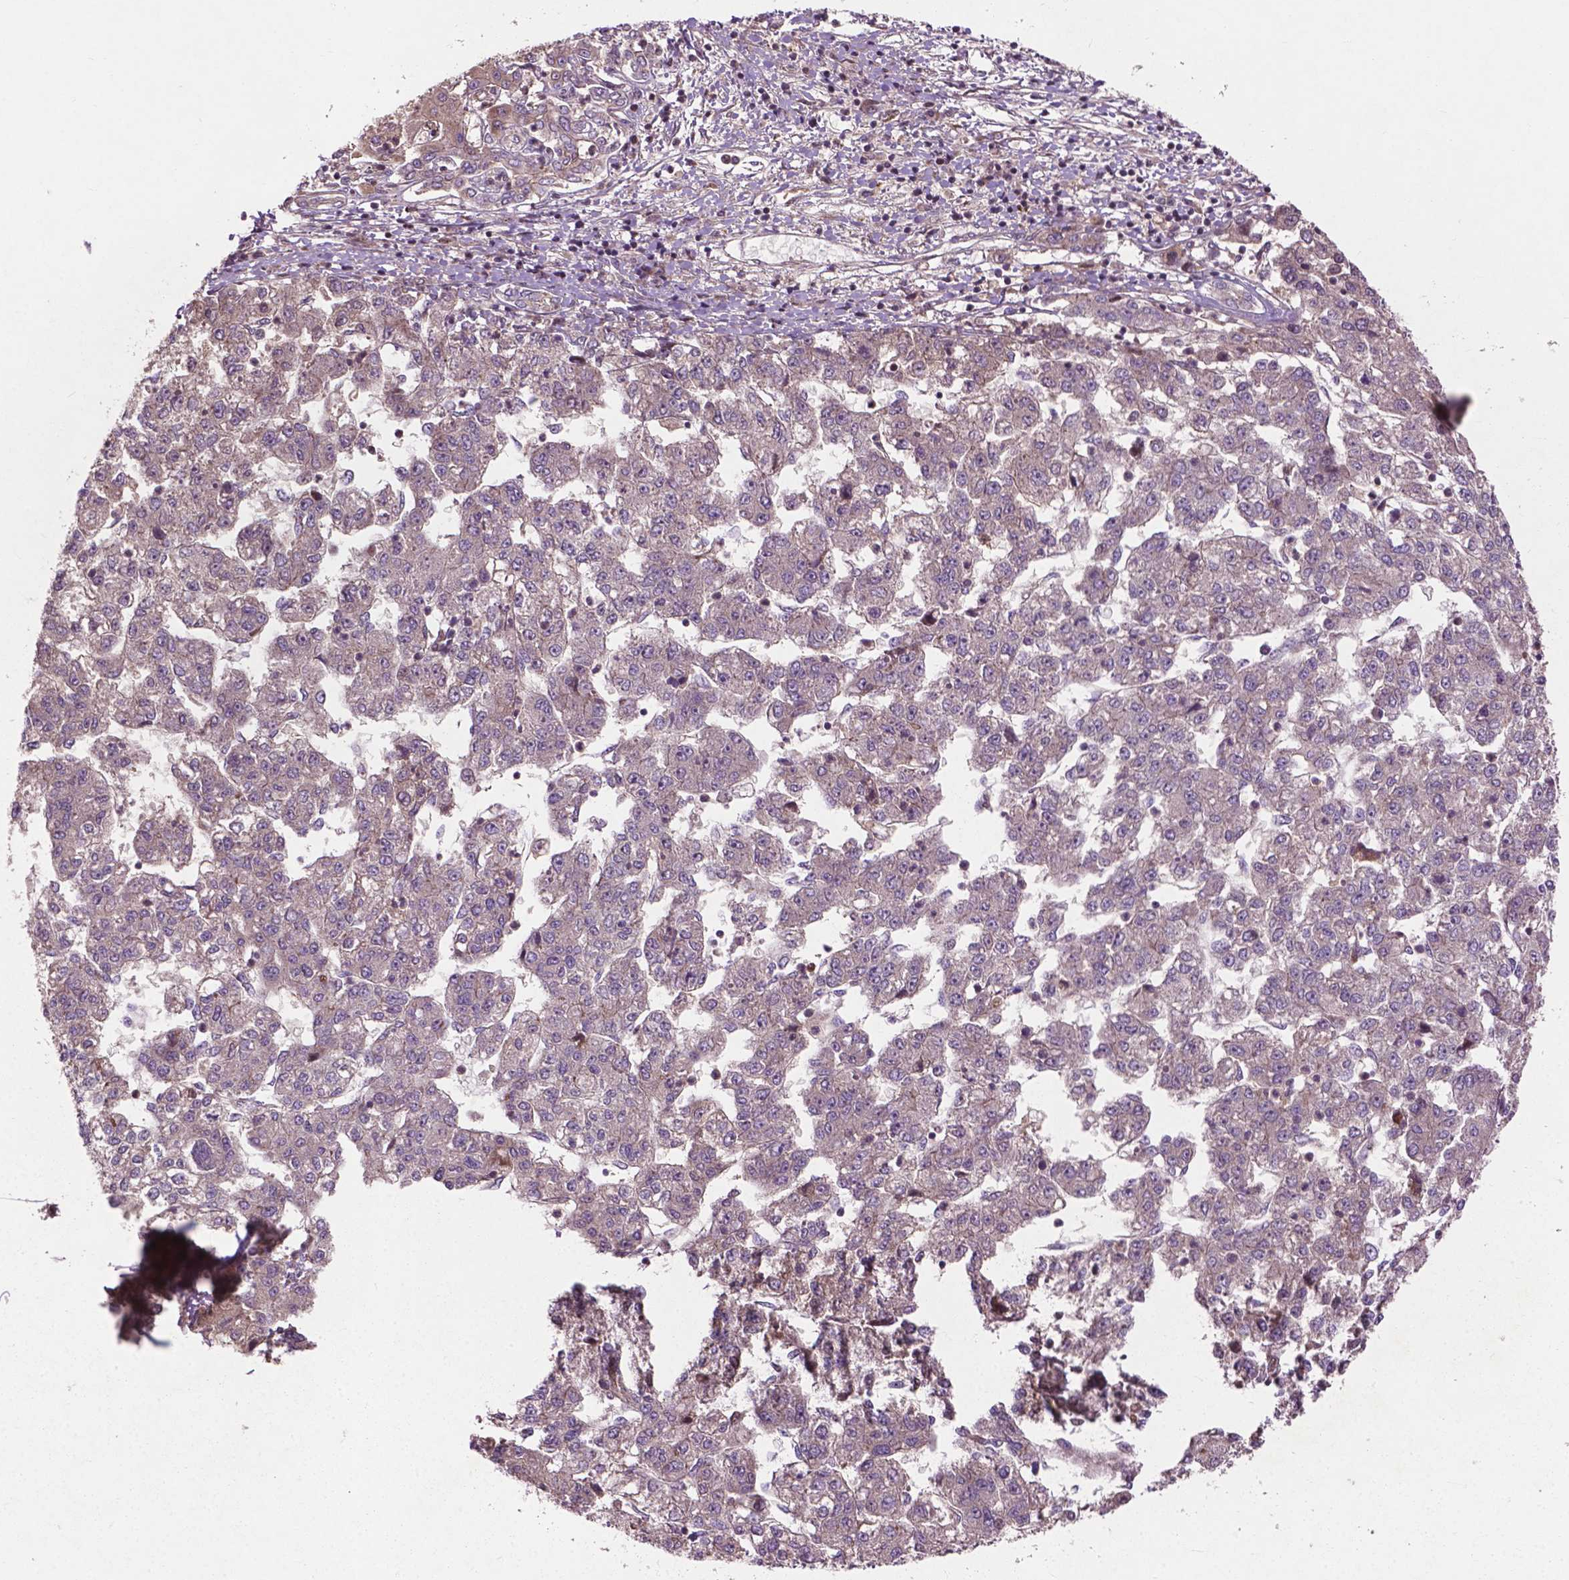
{"staining": {"intensity": "weak", "quantity": "25%-75%", "location": "cytoplasmic/membranous"}, "tissue": "liver cancer", "cell_type": "Tumor cells", "image_type": "cancer", "snomed": [{"axis": "morphology", "description": "Carcinoma, Hepatocellular, NOS"}, {"axis": "topography", "description": "Liver"}], "caption": "Protein expression analysis of human liver cancer (hepatocellular carcinoma) reveals weak cytoplasmic/membranous expression in about 25%-75% of tumor cells.", "gene": "B3GALNT2", "patient": {"sex": "male", "age": 56}}